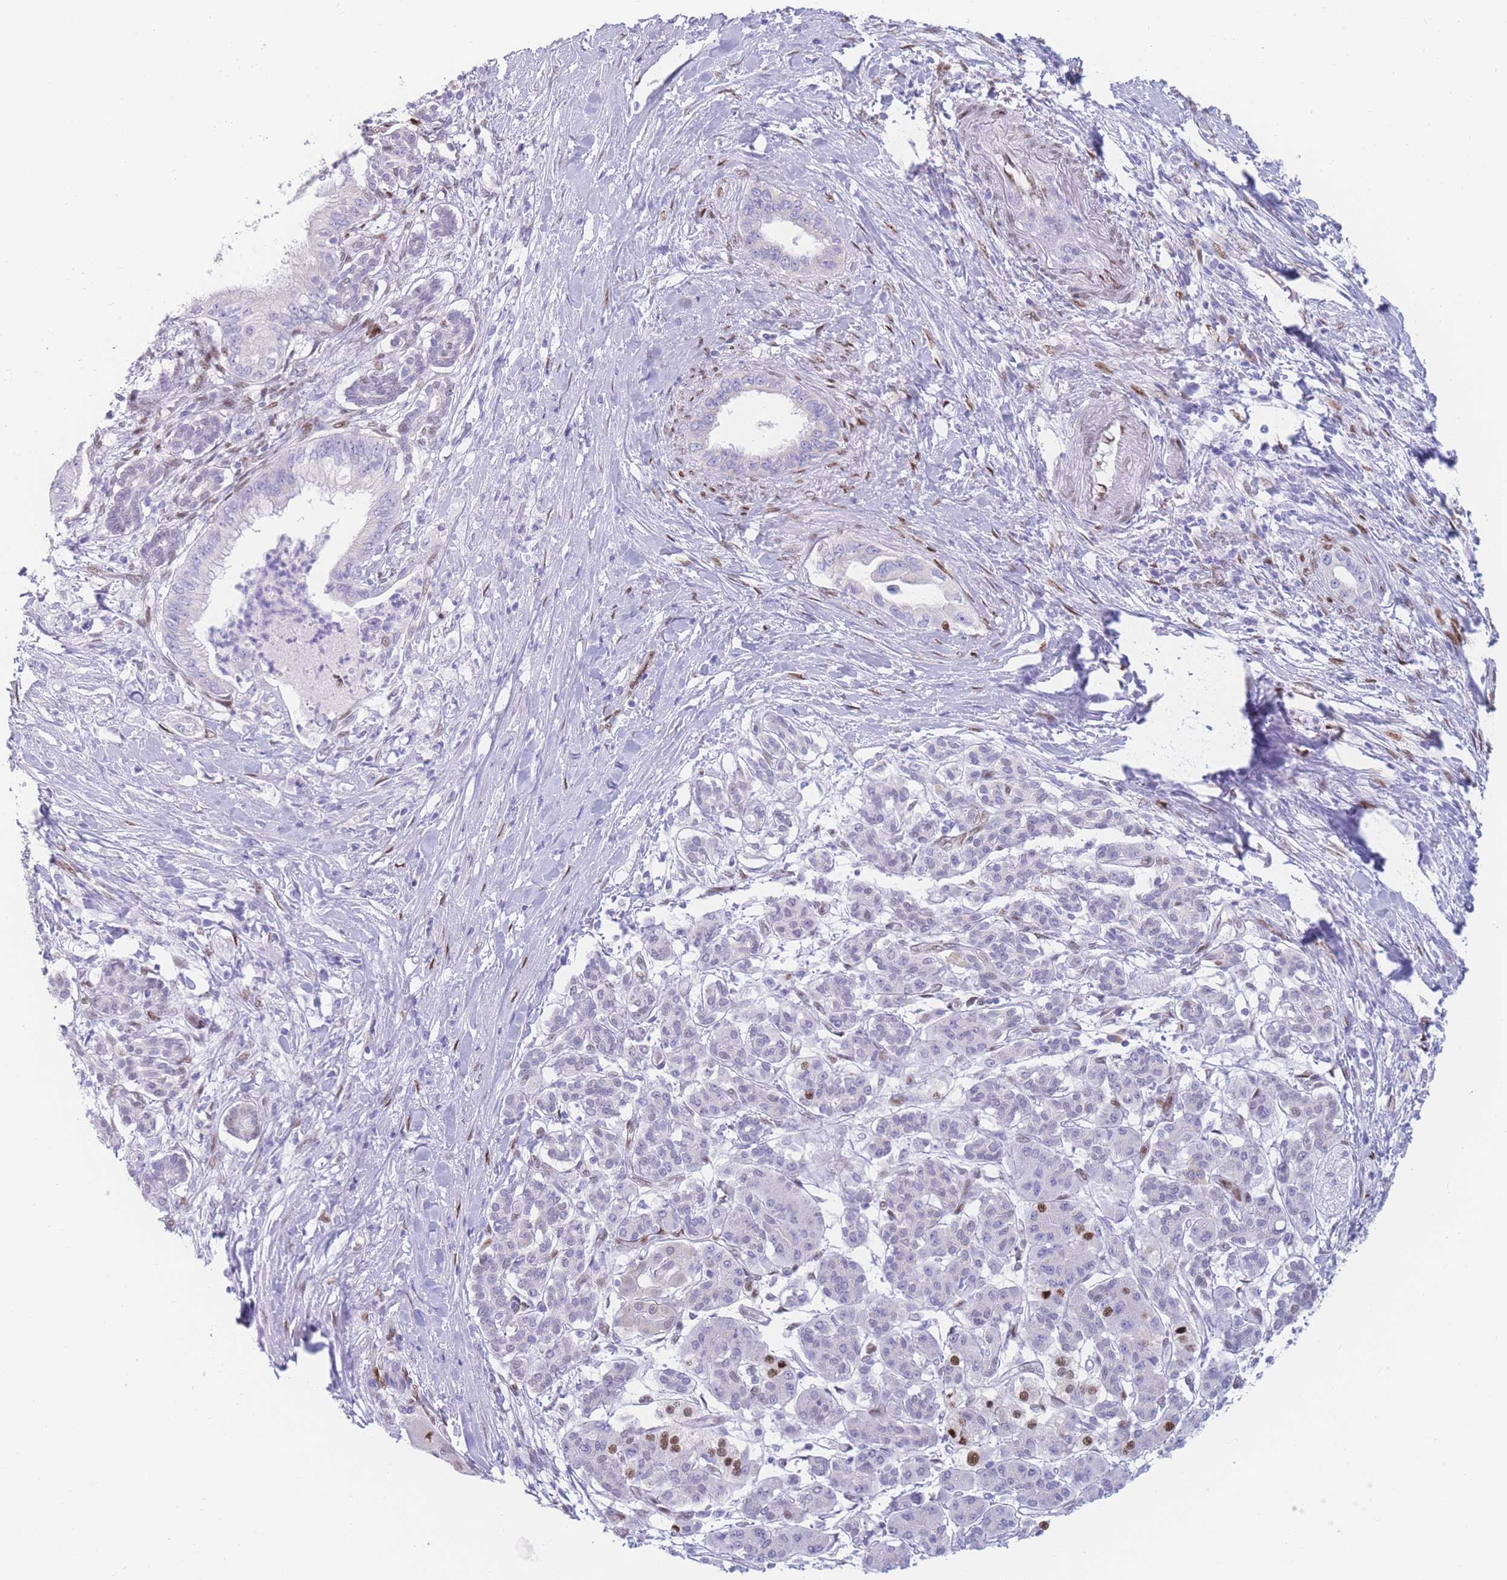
{"staining": {"intensity": "negative", "quantity": "none", "location": "none"}, "tissue": "pancreatic cancer", "cell_type": "Tumor cells", "image_type": "cancer", "snomed": [{"axis": "morphology", "description": "Adenocarcinoma, NOS"}, {"axis": "topography", "description": "Pancreas"}], "caption": "This is an IHC image of human pancreatic cancer (adenocarcinoma). There is no positivity in tumor cells.", "gene": "PSMB5", "patient": {"sex": "male", "age": 58}}